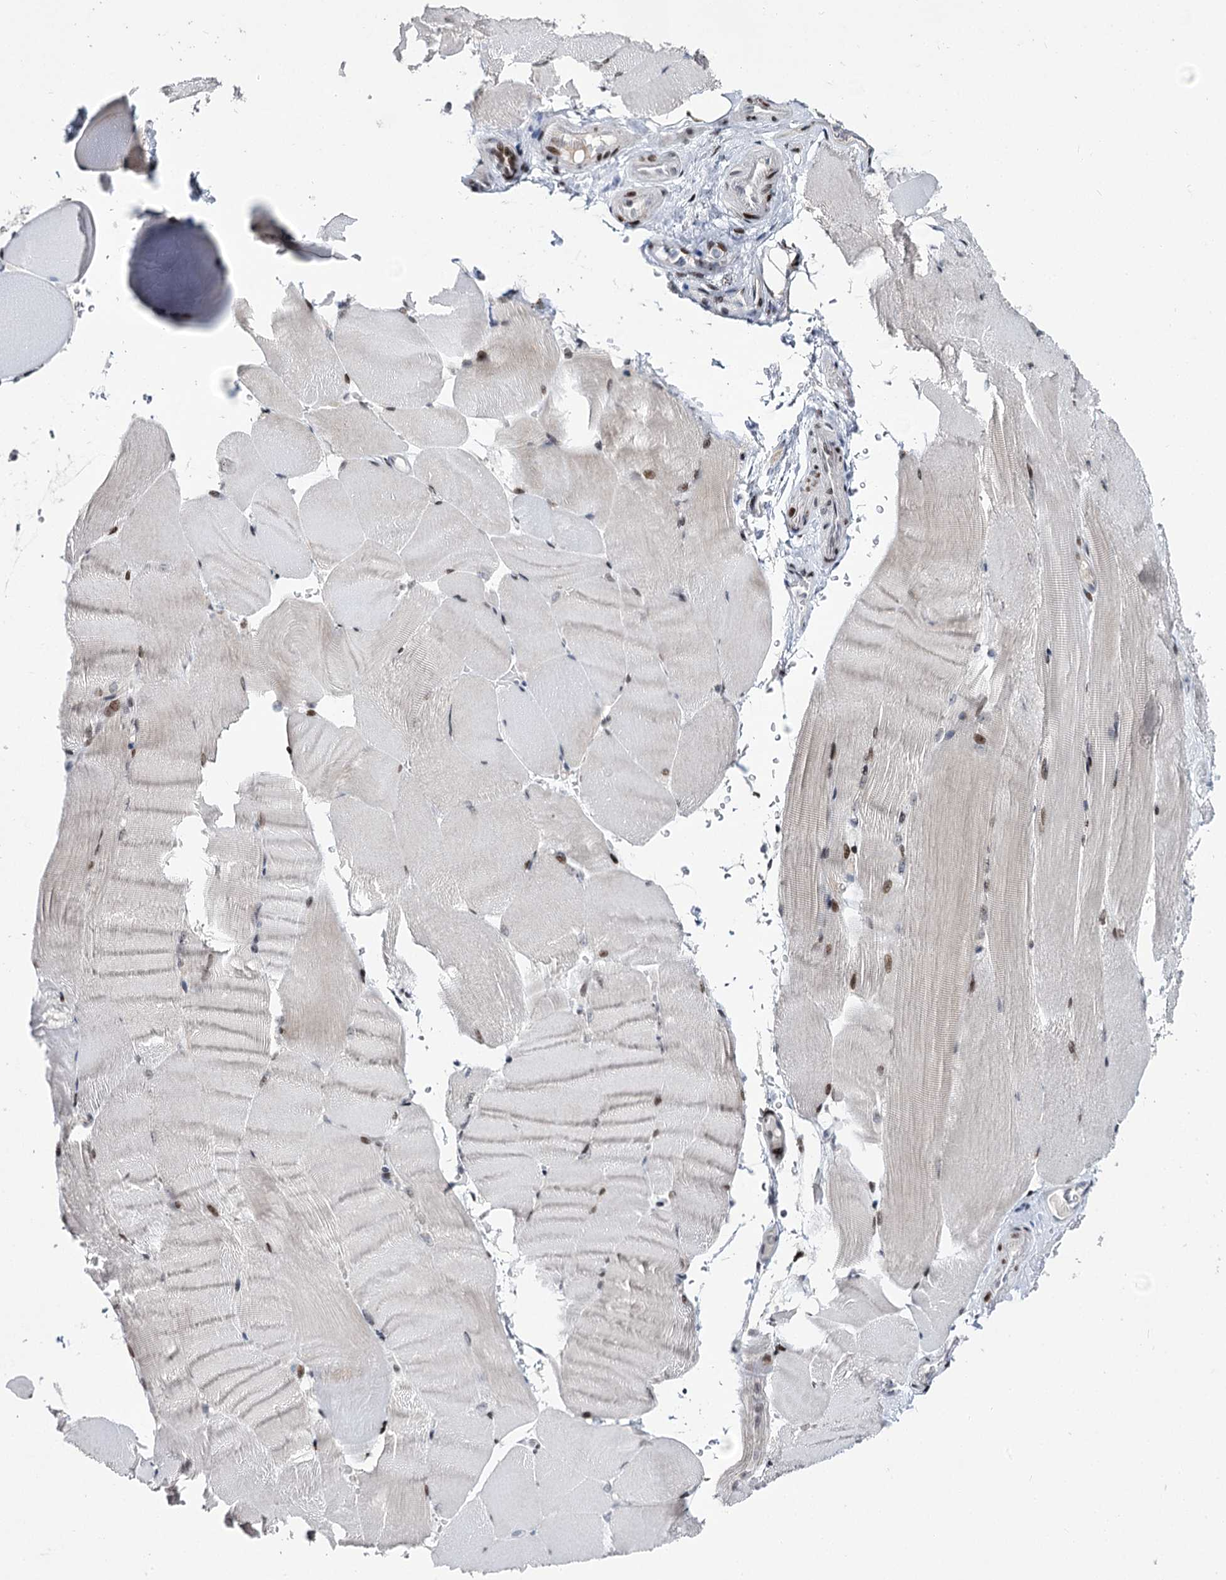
{"staining": {"intensity": "moderate", "quantity": "25%-75%", "location": "nuclear"}, "tissue": "skeletal muscle", "cell_type": "Myocytes", "image_type": "normal", "snomed": [{"axis": "morphology", "description": "Normal tissue, NOS"}, {"axis": "topography", "description": "Skeletal muscle"}, {"axis": "topography", "description": "Parathyroid gland"}], "caption": "High-magnification brightfield microscopy of benign skeletal muscle stained with DAB (3,3'-diaminobenzidine) (brown) and counterstained with hematoxylin (blue). myocytes exhibit moderate nuclear positivity is identified in approximately25%-75% of cells. (Stains: DAB (3,3'-diaminobenzidine) in brown, nuclei in blue, Microscopy: brightfield microscopy at high magnification).", "gene": "ITFG2", "patient": {"sex": "female", "age": 37}}